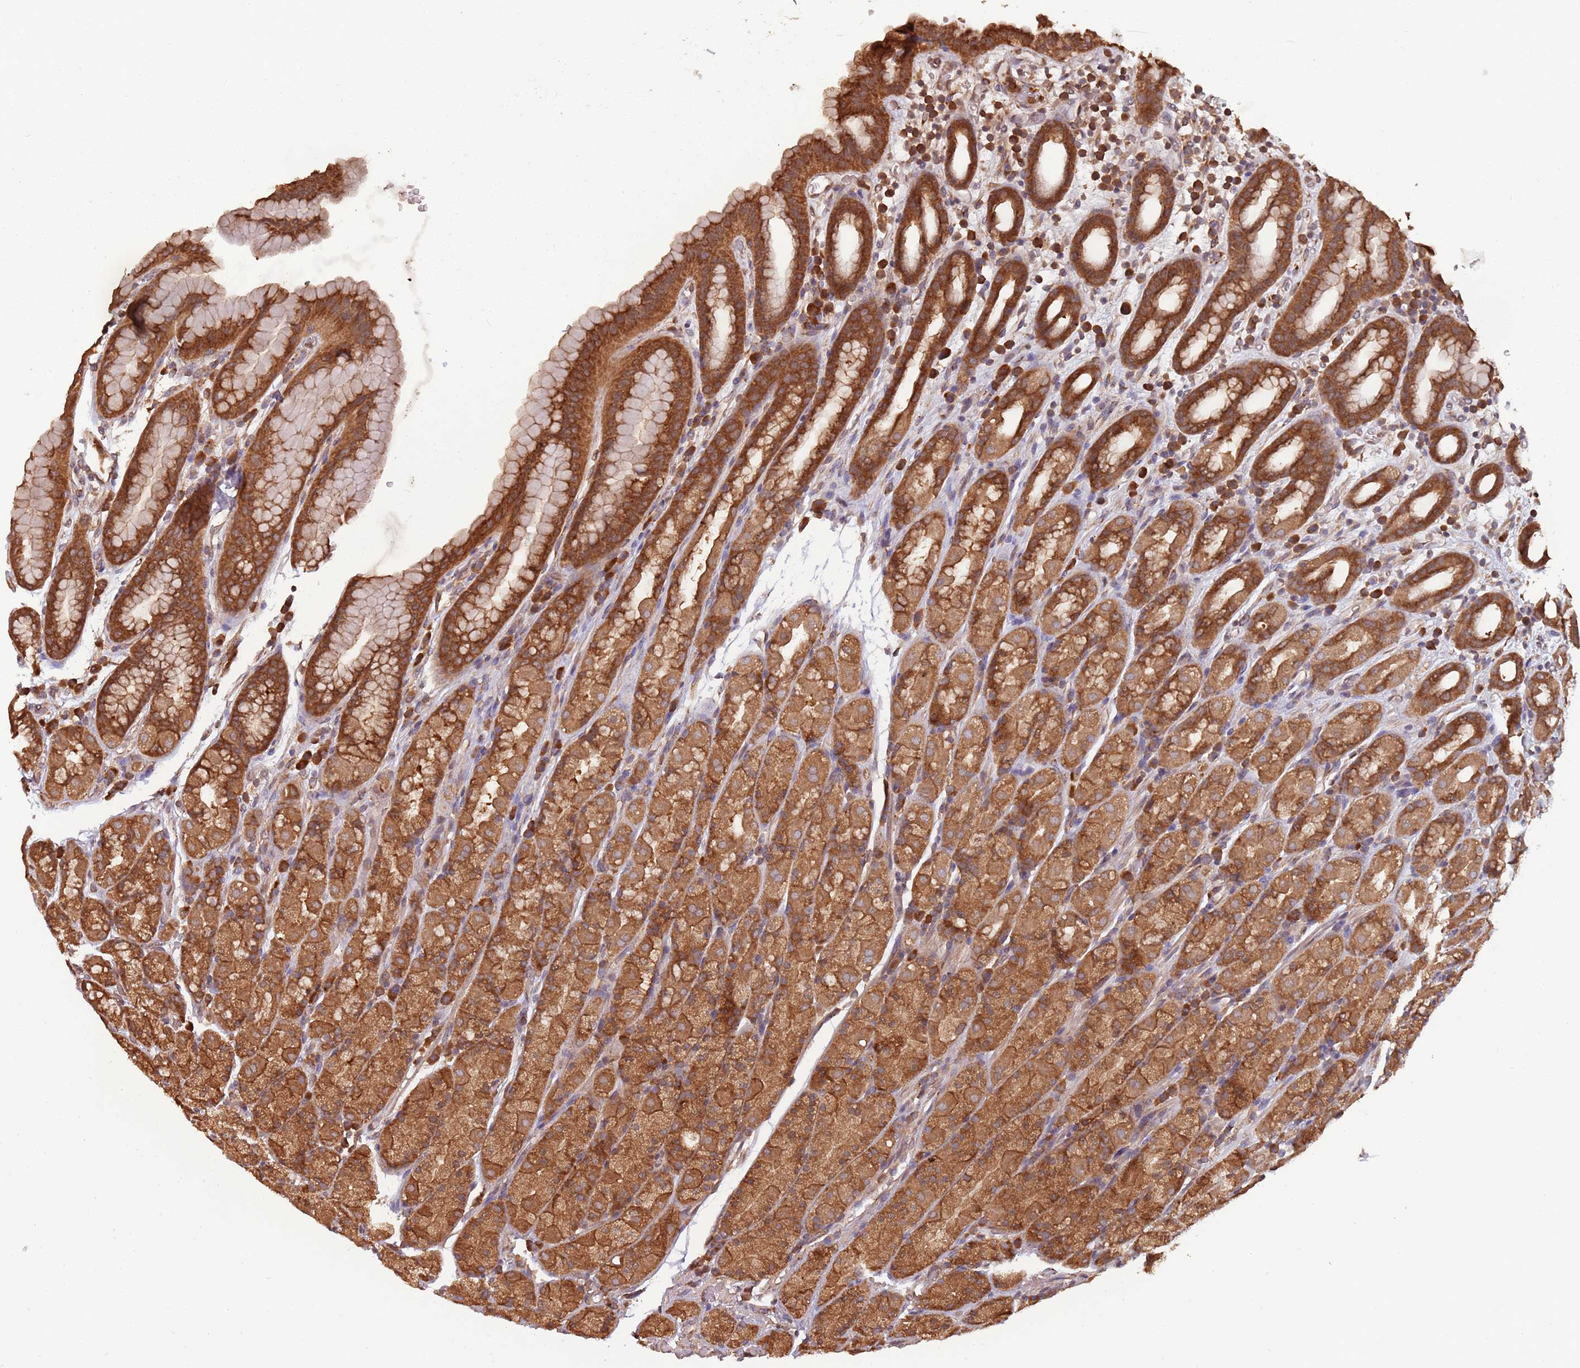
{"staining": {"intensity": "strong", "quantity": ">75%", "location": "cytoplasmic/membranous"}, "tissue": "stomach", "cell_type": "Glandular cells", "image_type": "normal", "snomed": [{"axis": "morphology", "description": "Normal tissue, NOS"}, {"axis": "topography", "description": "Stomach, upper"}, {"axis": "topography", "description": "Stomach, lower"}, {"axis": "topography", "description": "Small intestine"}], "caption": "Immunohistochemical staining of benign stomach displays strong cytoplasmic/membranous protein staining in about >75% of glandular cells.", "gene": "COG4", "patient": {"sex": "male", "age": 68}}